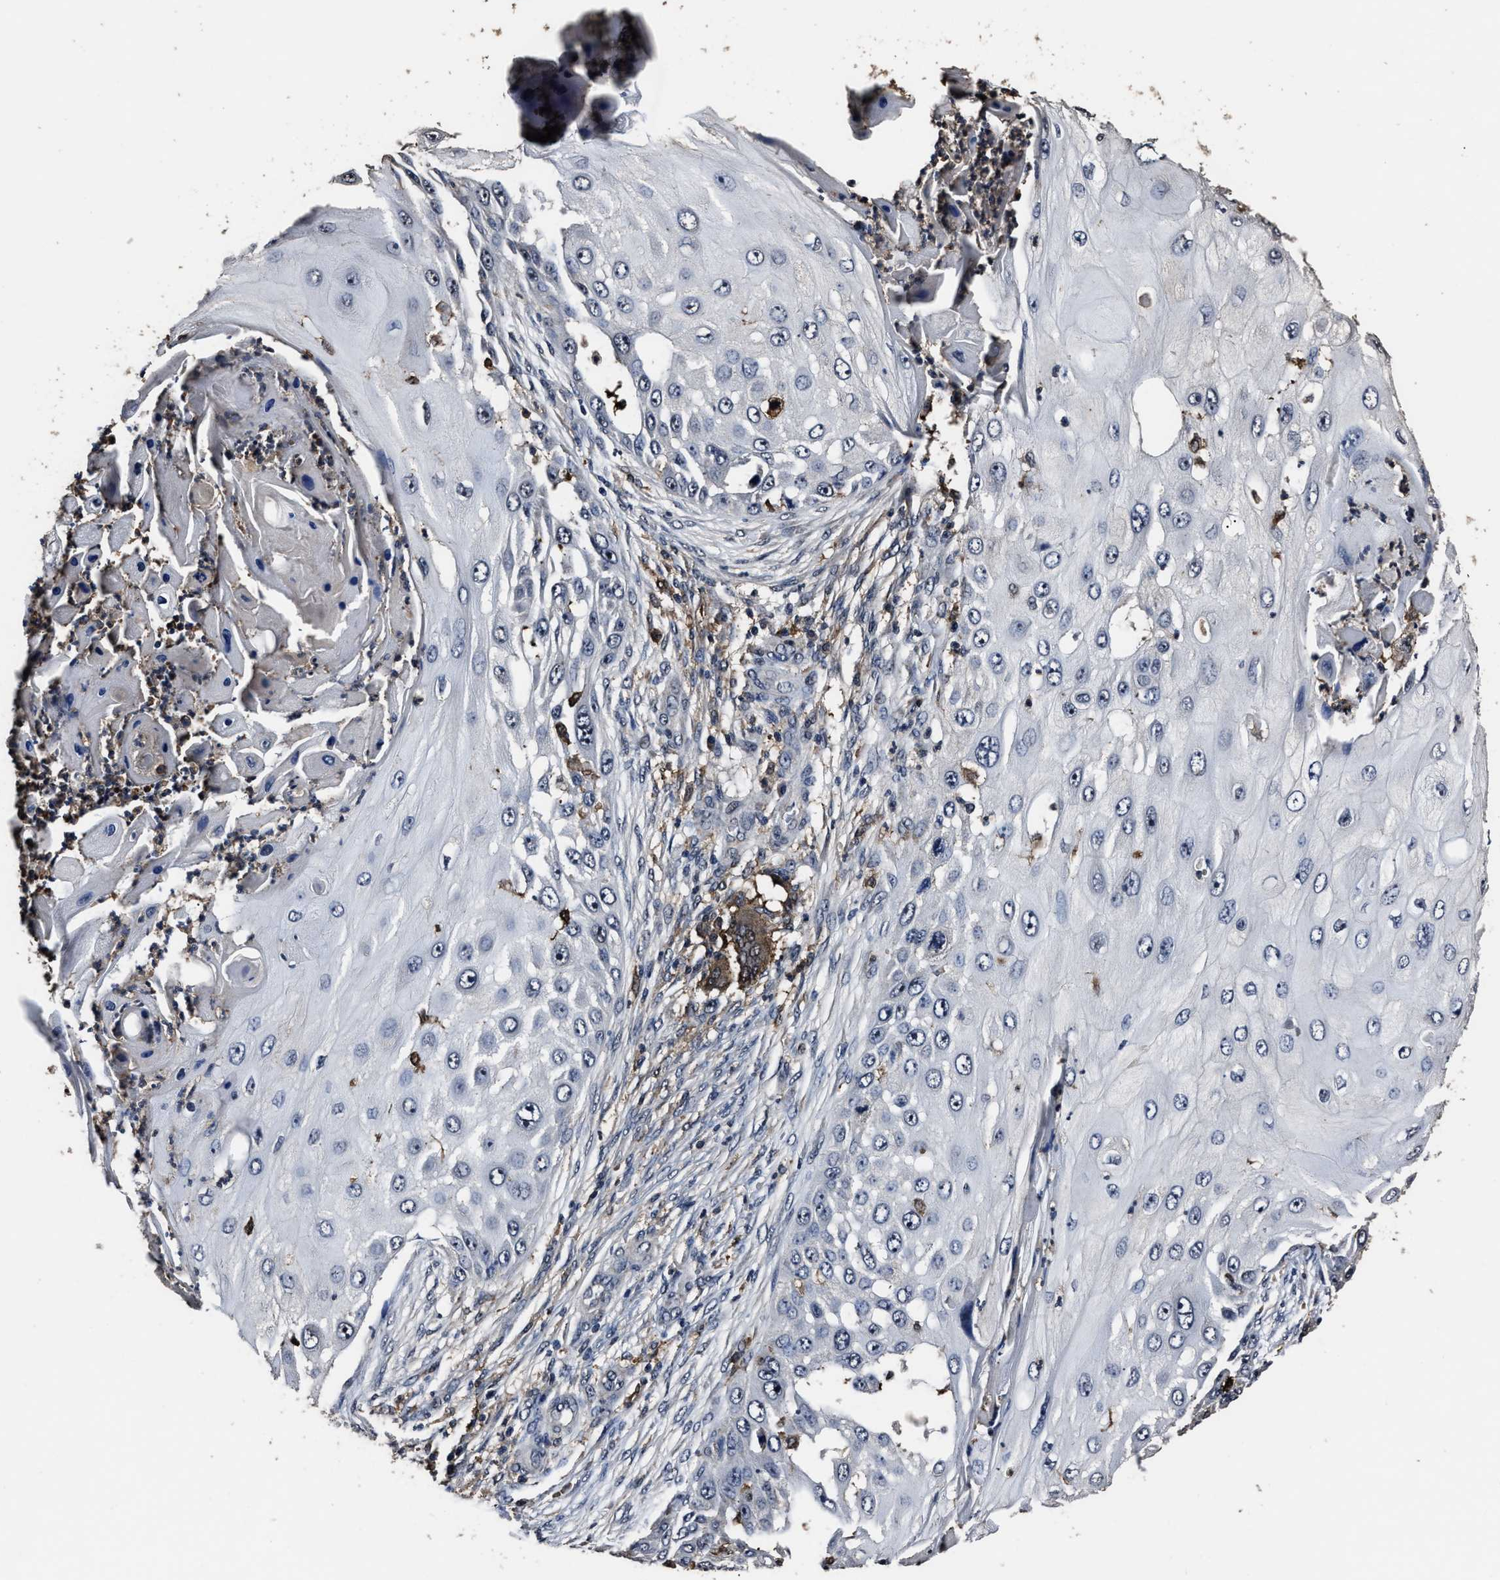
{"staining": {"intensity": "weak", "quantity": "<25%", "location": "nuclear"}, "tissue": "skin cancer", "cell_type": "Tumor cells", "image_type": "cancer", "snomed": [{"axis": "morphology", "description": "Squamous cell carcinoma, NOS"}, {"axis": "topography", "description": "Skin"}], "caption": "This is an immunohistochemistry (IHC) micrograph of squamous cell carcinoma (skin). There is no expression in tumor cells.", "gene": "RSBN1L", "patient": {"sex": "female", "age": 44}}